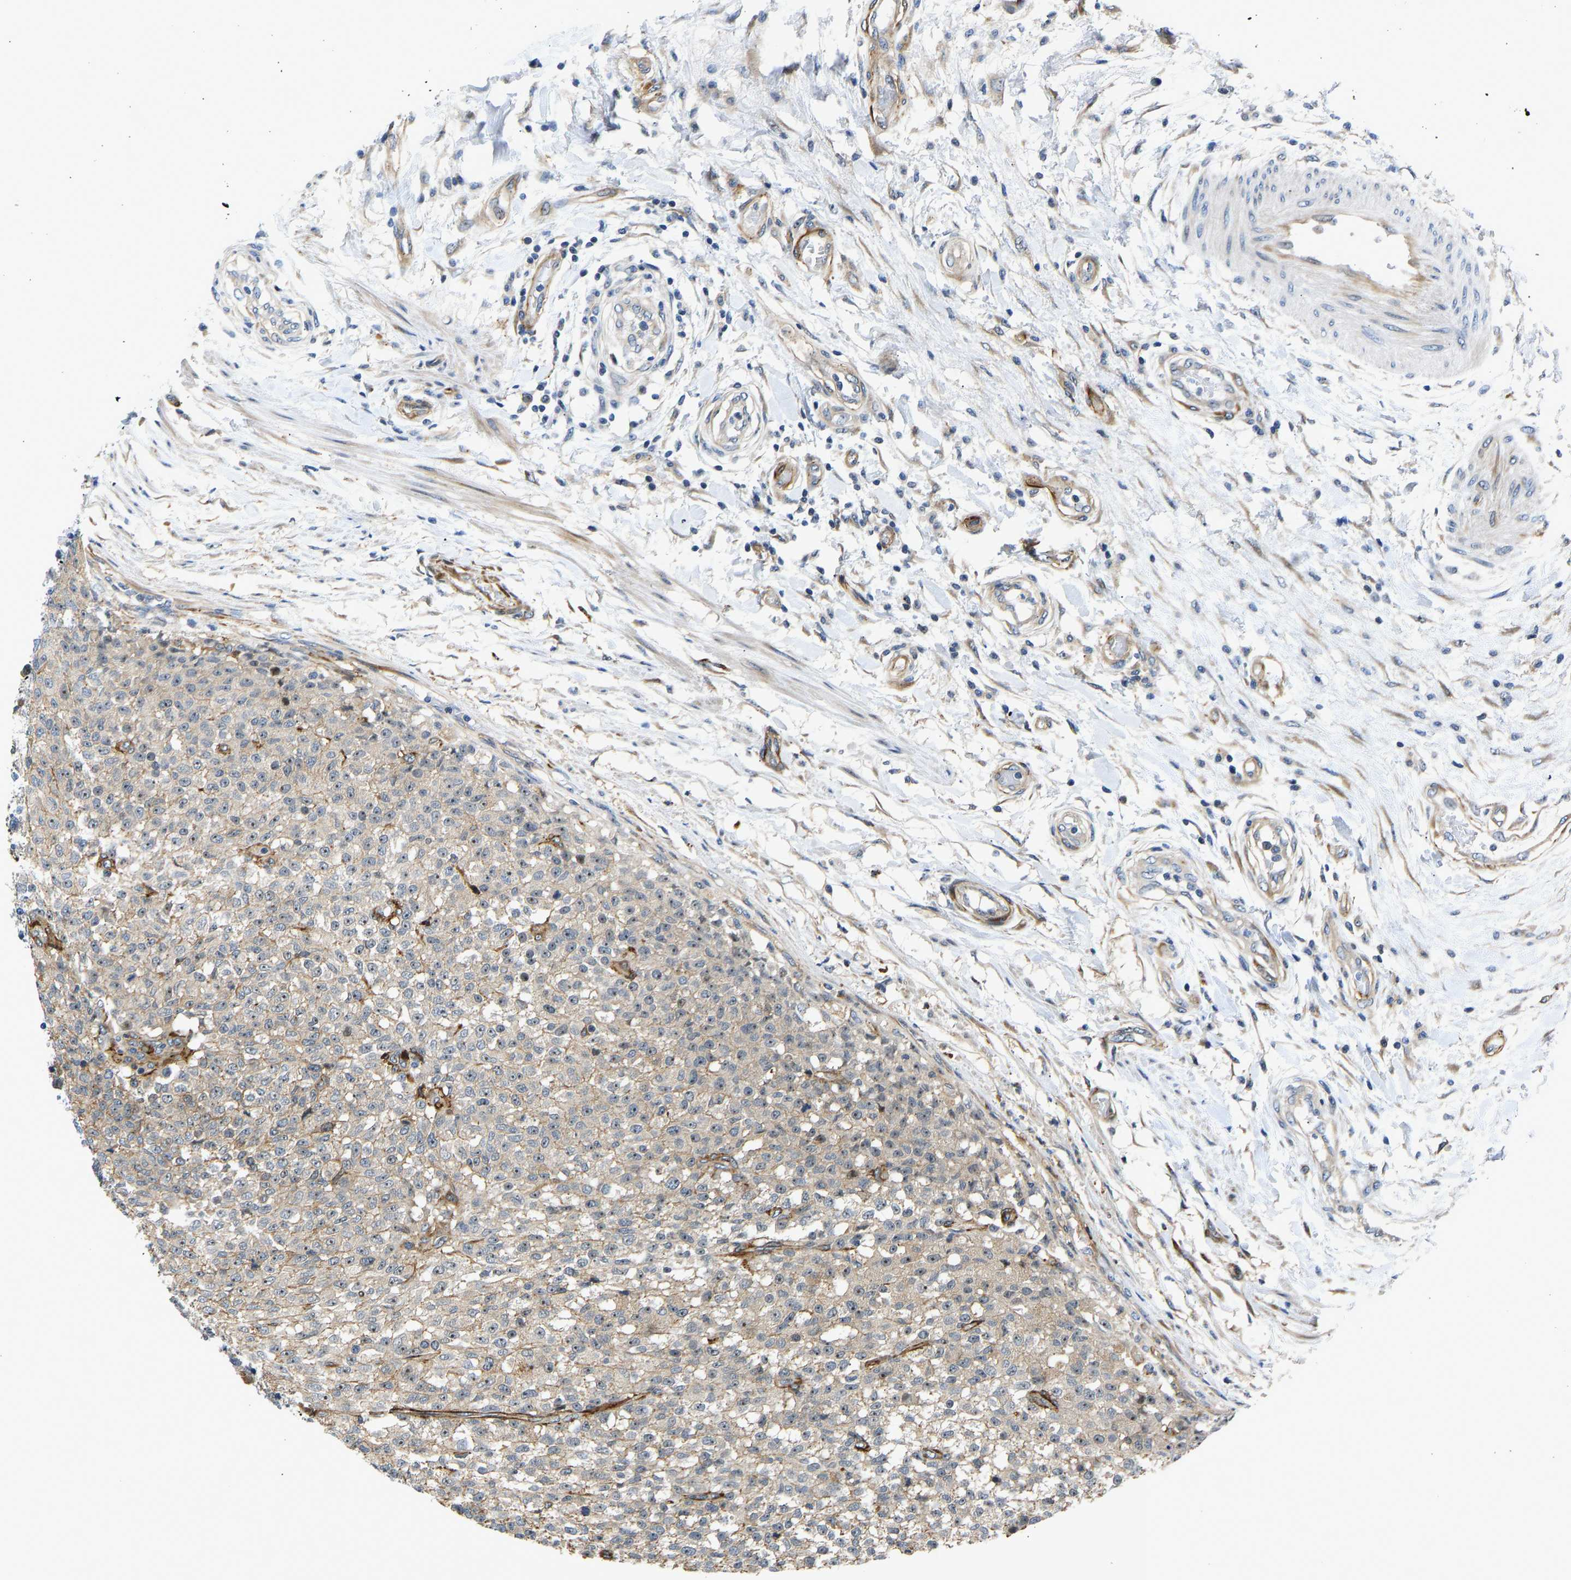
{"staining": {"intensity": "weak", "quantity": "<25%", "location": "nuclear"}, "tissue": "testis cancer", "cell_type": "Tumor cells", "image_type": "cancer", "snomed": [{"axis": "morphology", "description": "Seminoma, NOS"}, {"axis": "topography", "description": "Testis"}], "caption": "This is a image of immunohistochemistry staining of testis seminoma, which shows no expression in tumor cells.", "gene": "RESF1", "patient": {"sex": "male", "age": 59}}